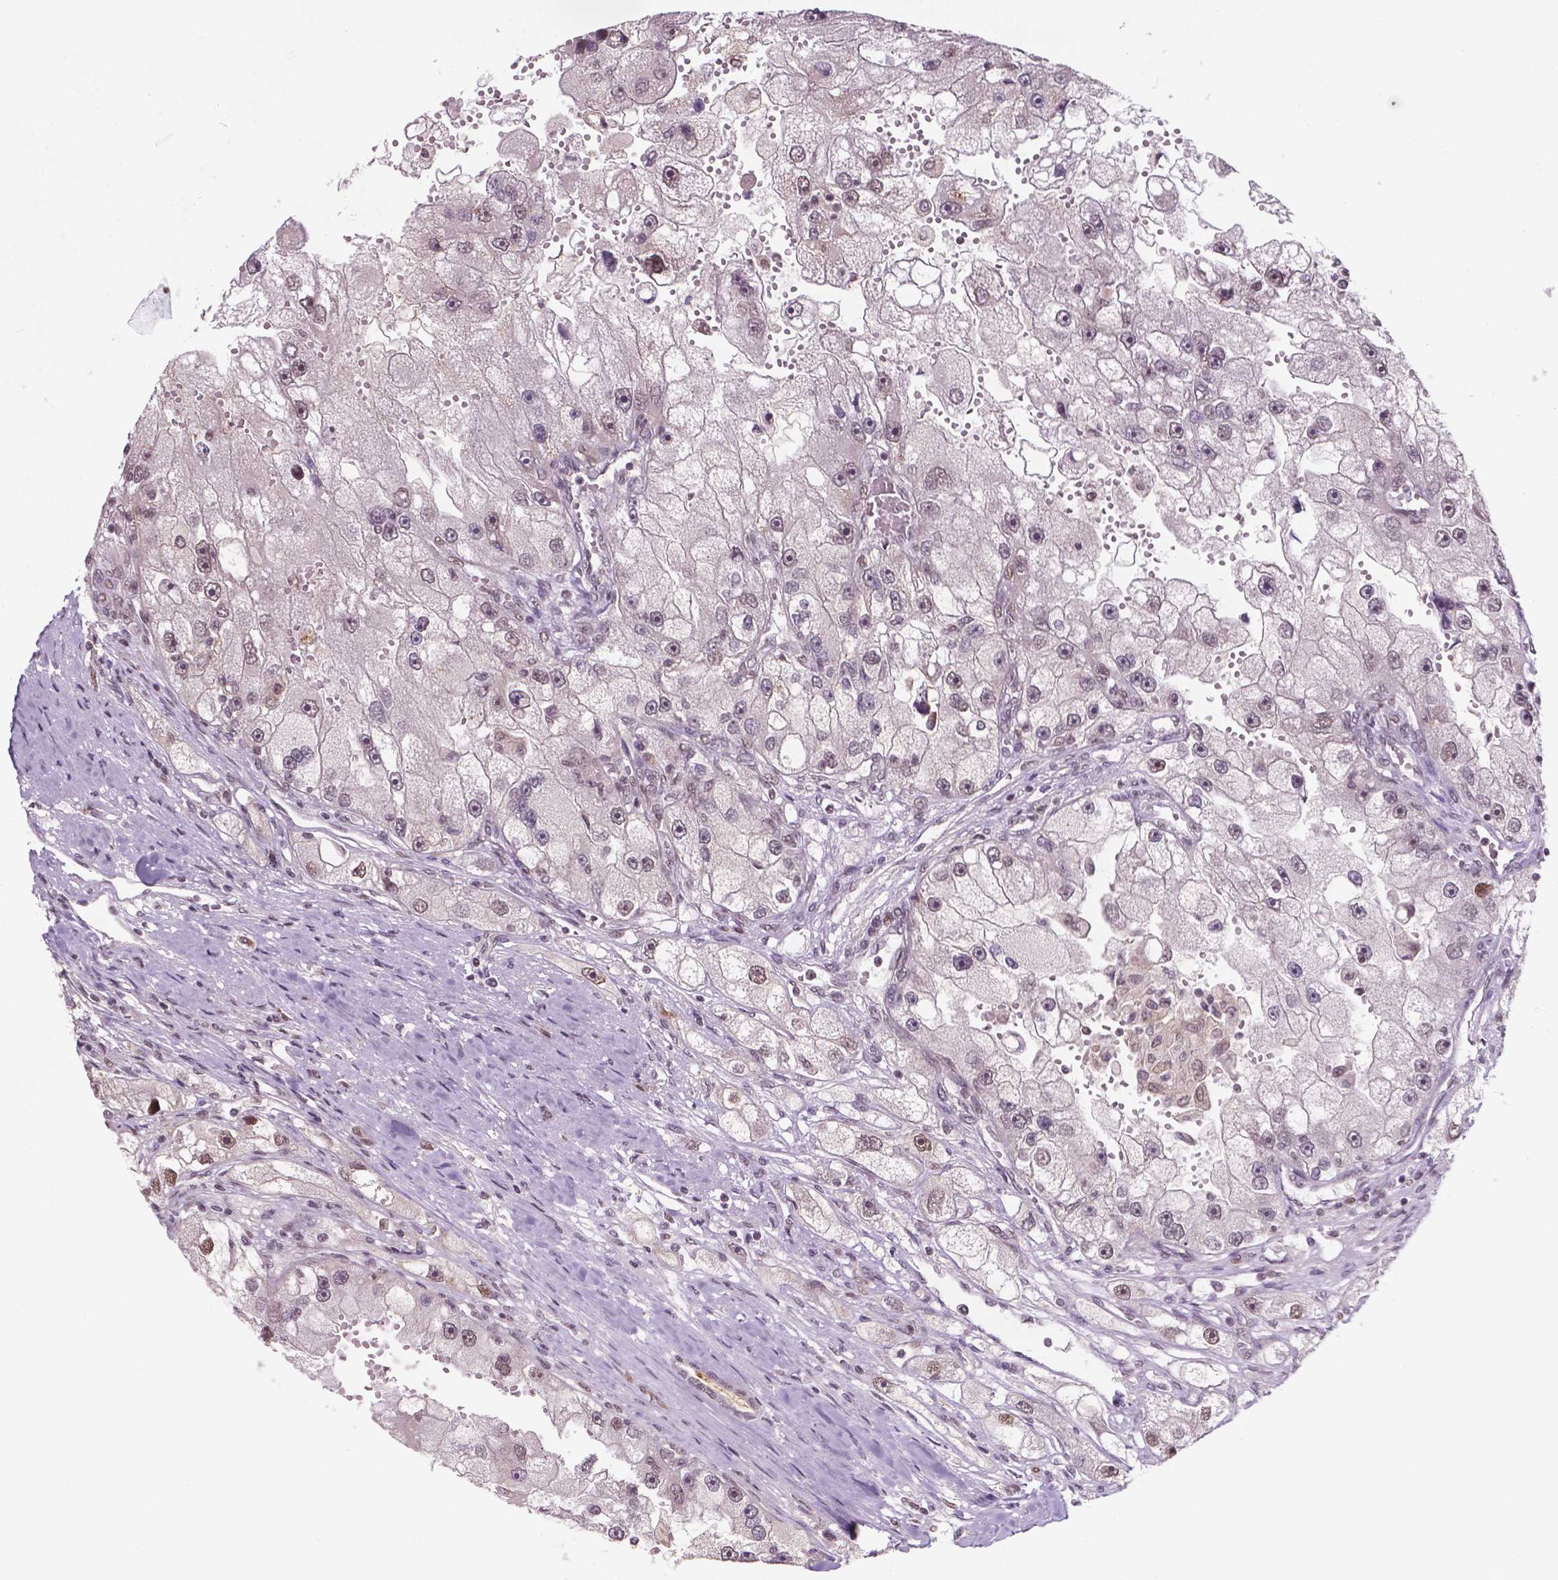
{"staining": {"intensity": "moderate", "quantity": "<25%", "location": "nuclear"}, "tissue": "renal cancer", "cell_type": "Tumor cells", "image_type": "cancer", "snomed": [{"axis": "morphology", "description": "Adenocarcinoma, NOS"}, {"axis": "topography", "description": "Kidney"}], "caption": "Renal cancer (adenocarcinoma) tissue displays moderate nuclear staining in about <25% of tumor cells, visualized by immunohistochemistry.", "gene": "PER2", "patient": {"sex": "male", "age": 63}}